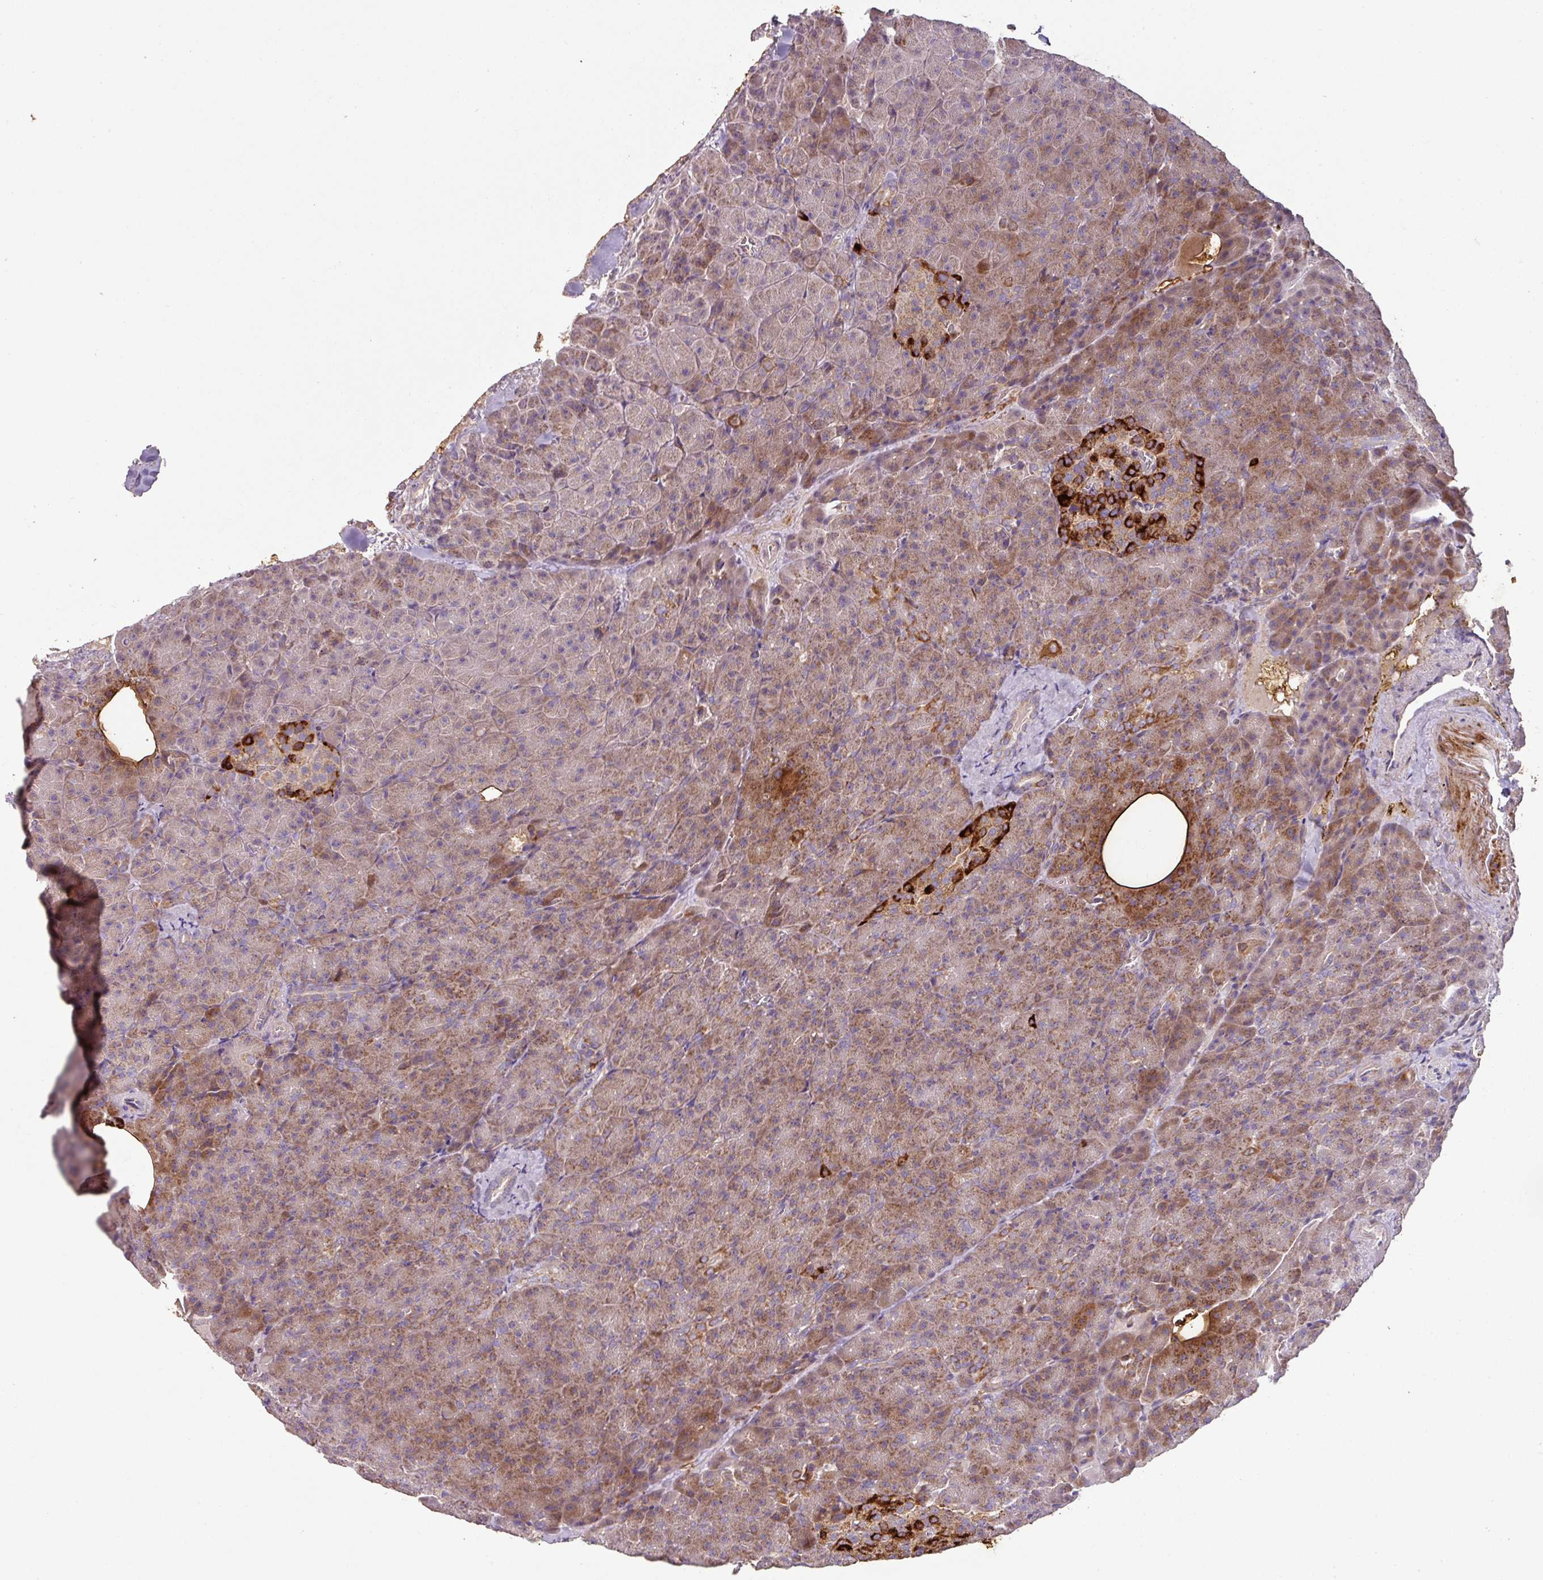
{"staining": {"intensity": "moderate", "quantity": "25%-75%", "location": "cytoplasmic/membranous"}, "tissue": "pancreas", "cell_type": "Exocrine glandular cells", "image_type": "normal", "snomed": [{"axis": "morphology", "description": "Normal tissue, NOS"}, {"axis": "topography", "description": "Pancreas"}], "caption": "Benign pancreas was stained to show a protein in brown. There is medium levels of moderate cytoplasmic/membranous staining in approximately 25%-75% of exocrine glandular cells. Immunohistochemistry stains the protein of interest in brown and the nuclei are stained blue.", "gene": "ENSG00000260170", "patient": {"sex": "female", "age": 74}}